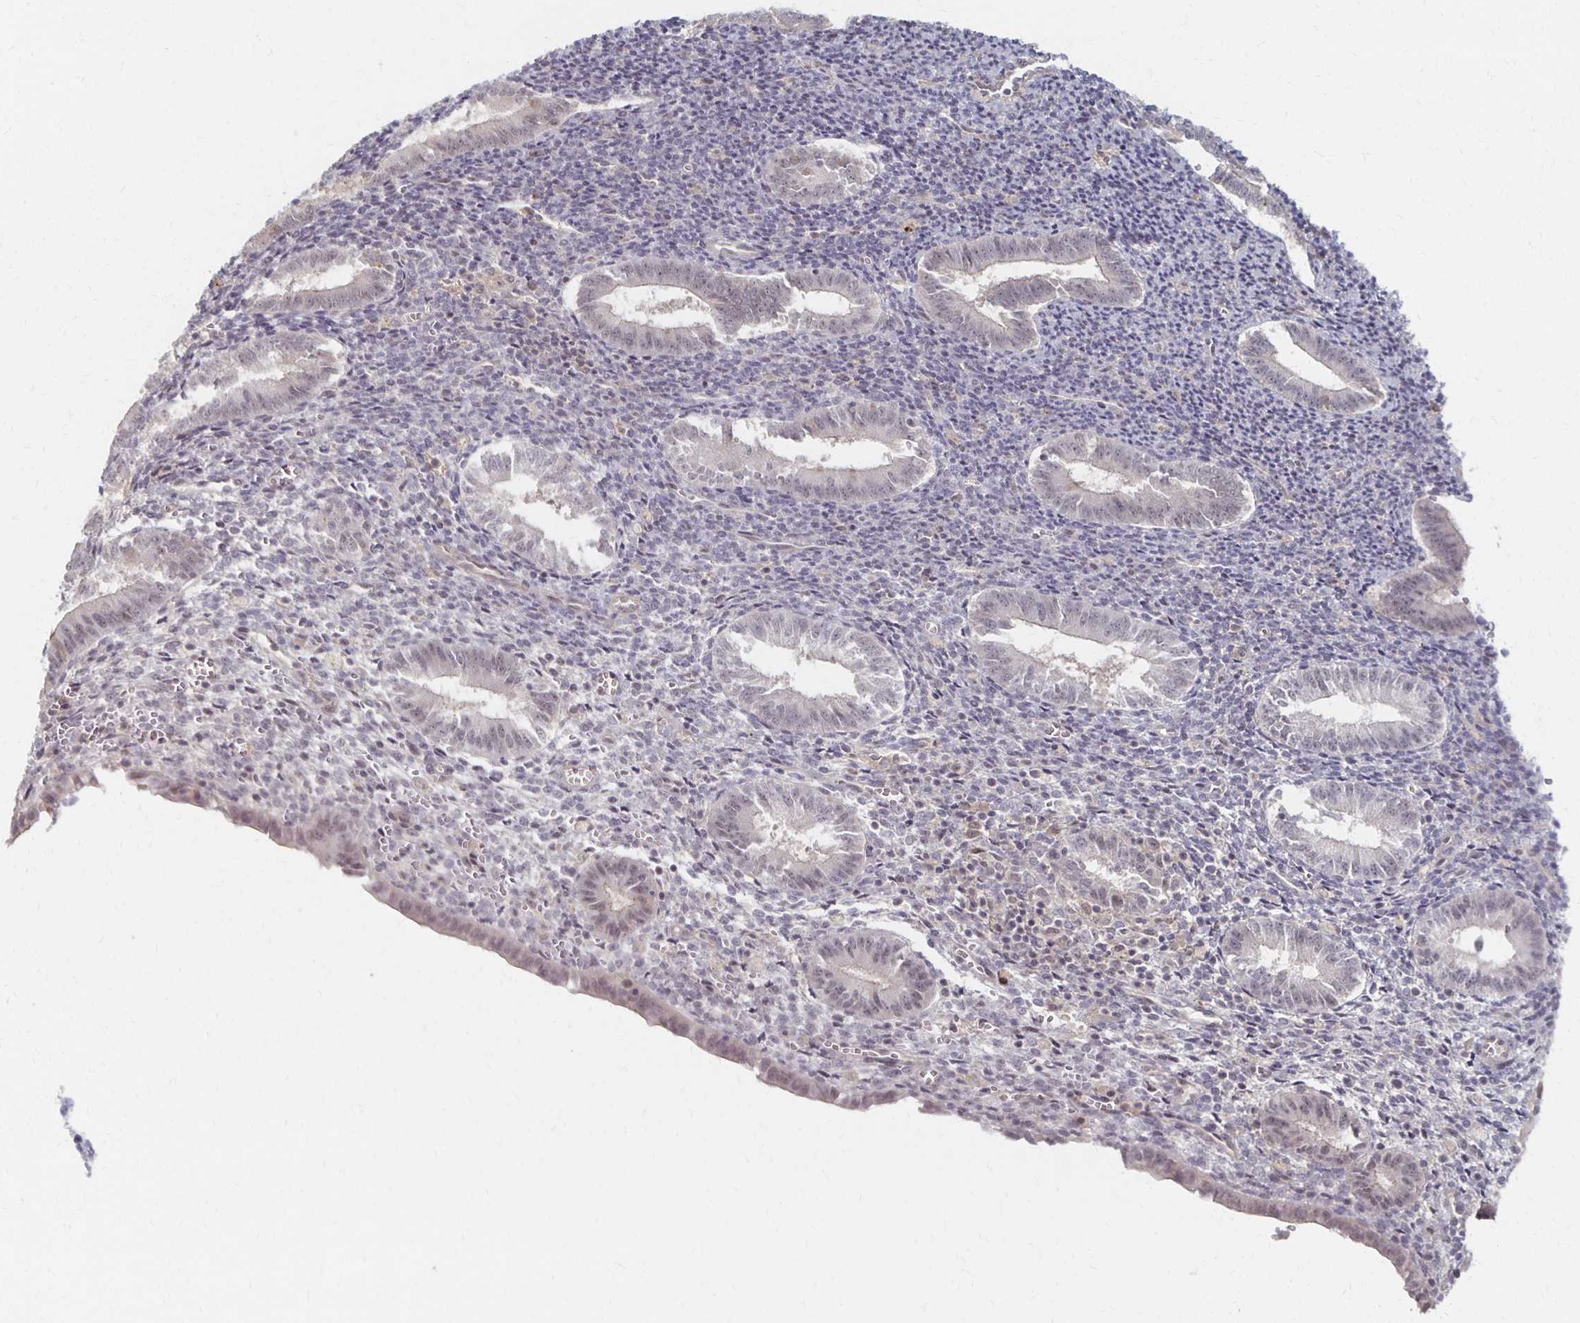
{"staining": {"intensity": "negative", "quantity": "none", "location": "none"}, "tissue": "endometrium", "cell_type": "Cells in endometrial stroma", "image_type": "normal", "snomed": [{"axis": "morphology", "description": "Normal tissue, NOS"}, {"axis": "topography", "description": "Endometrium"}], "caption": "High magnification brightfield microscopy of normal endometrium stained with DAB (brown) and counterstained with hematoxylin (blue): cells in endometrial stroma show no significant expression. The staining is performed using DAB brown chromogen with nuclei counter-stained in using hematoxylin.", "gene": "PRKCB", "patient": {"sex": "female", "age": 25}}